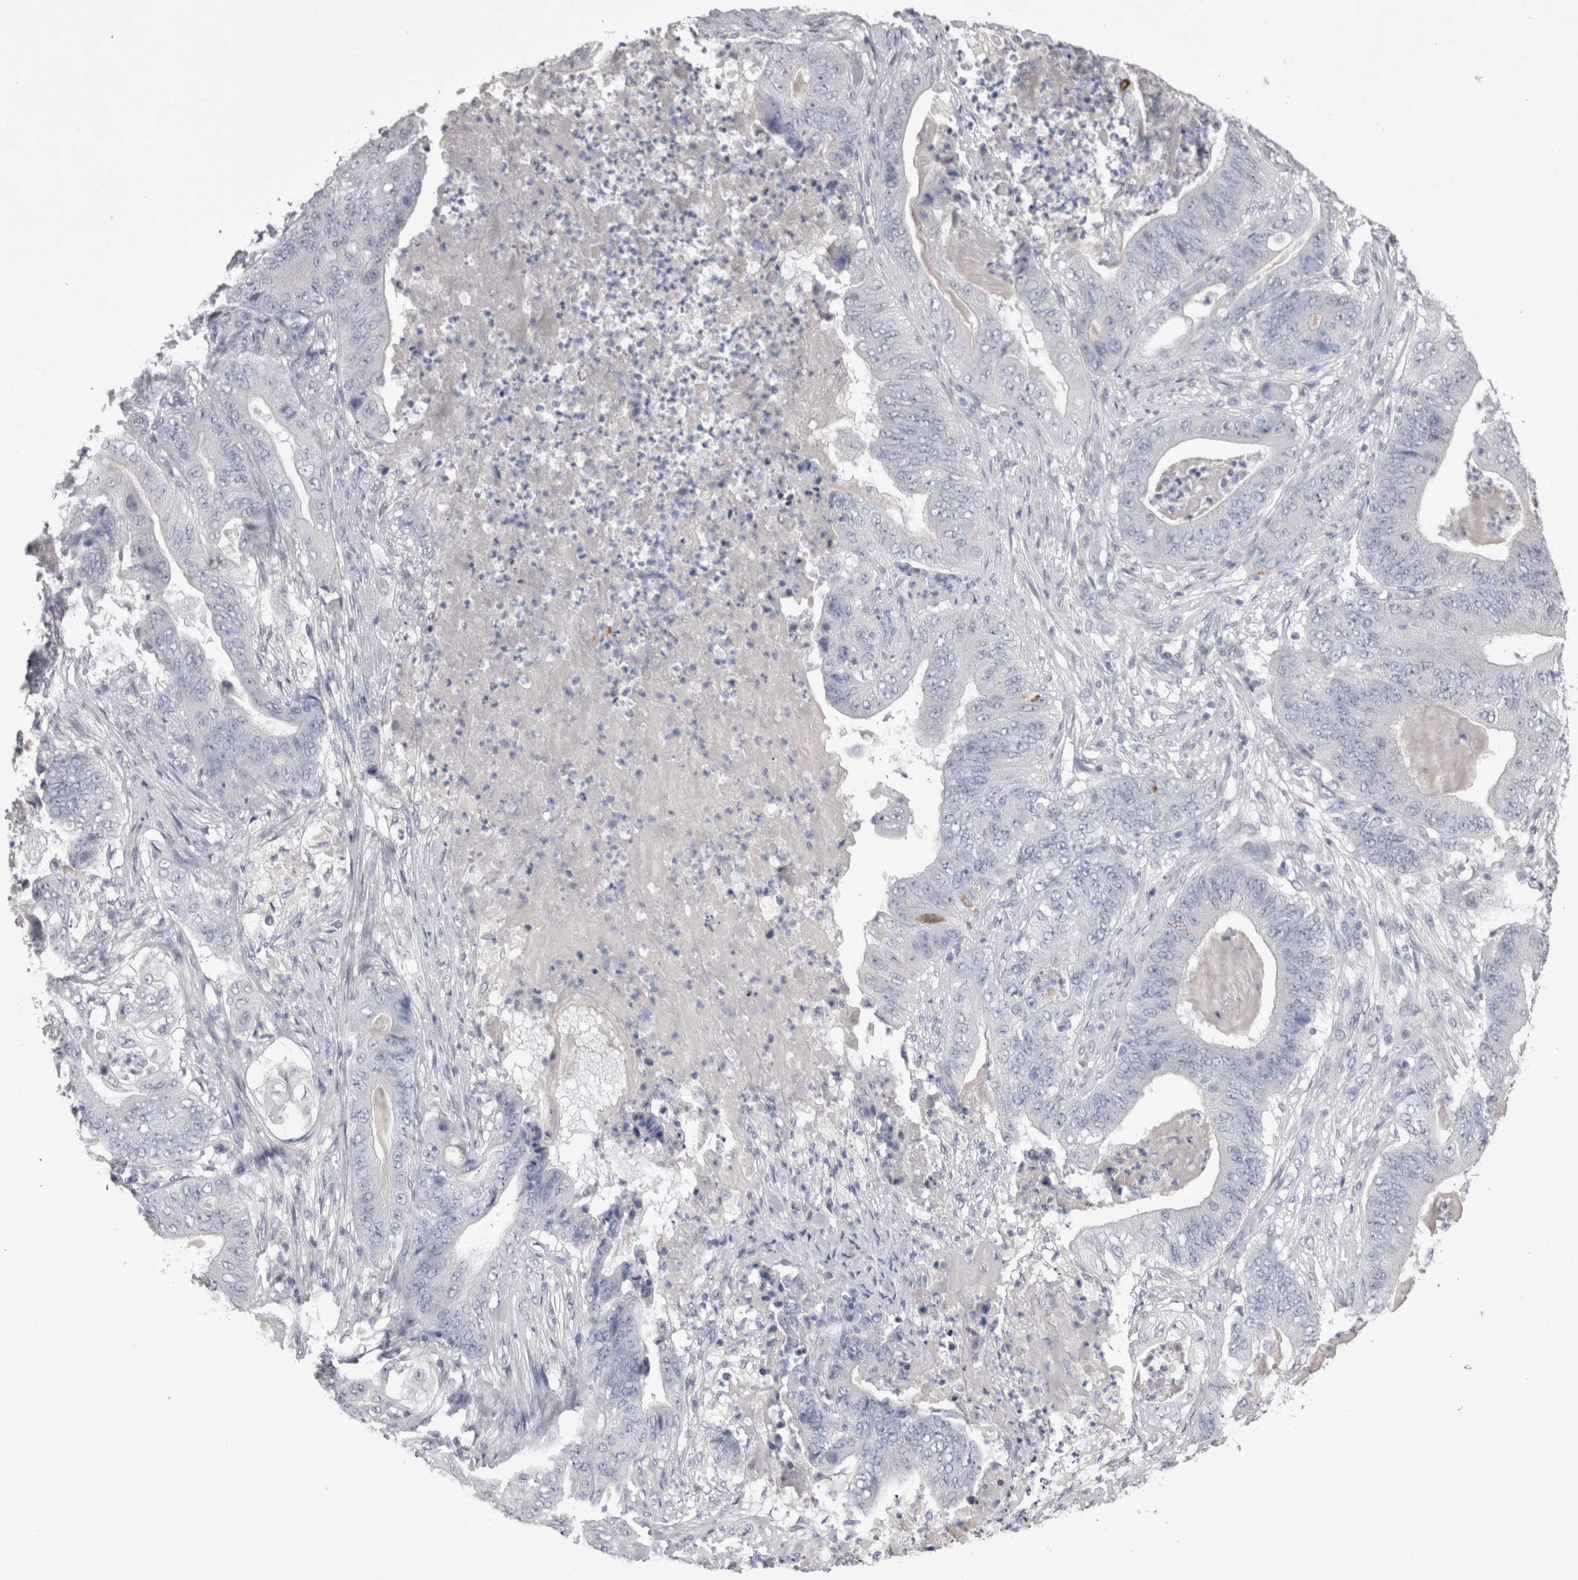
{"staining": {"intensity": "negative", "quantity": "none", "location": "none"}, "tissue": "stomach cancer", "cell_type": "Tumor cells", "image_type": "cancer", "snomed": [{"axis": "morphology", "description": "Adenocarcinoma, NOS"}, {"axis": "topography", "description": "Stomach"}], "caption": "Immunohistochemical staining of human adenocarcinoma (stomach) exhibits no significant expression in tumor cells.", "gene": "ADAM2", "patient": {"sex": "female", "age": 73}}